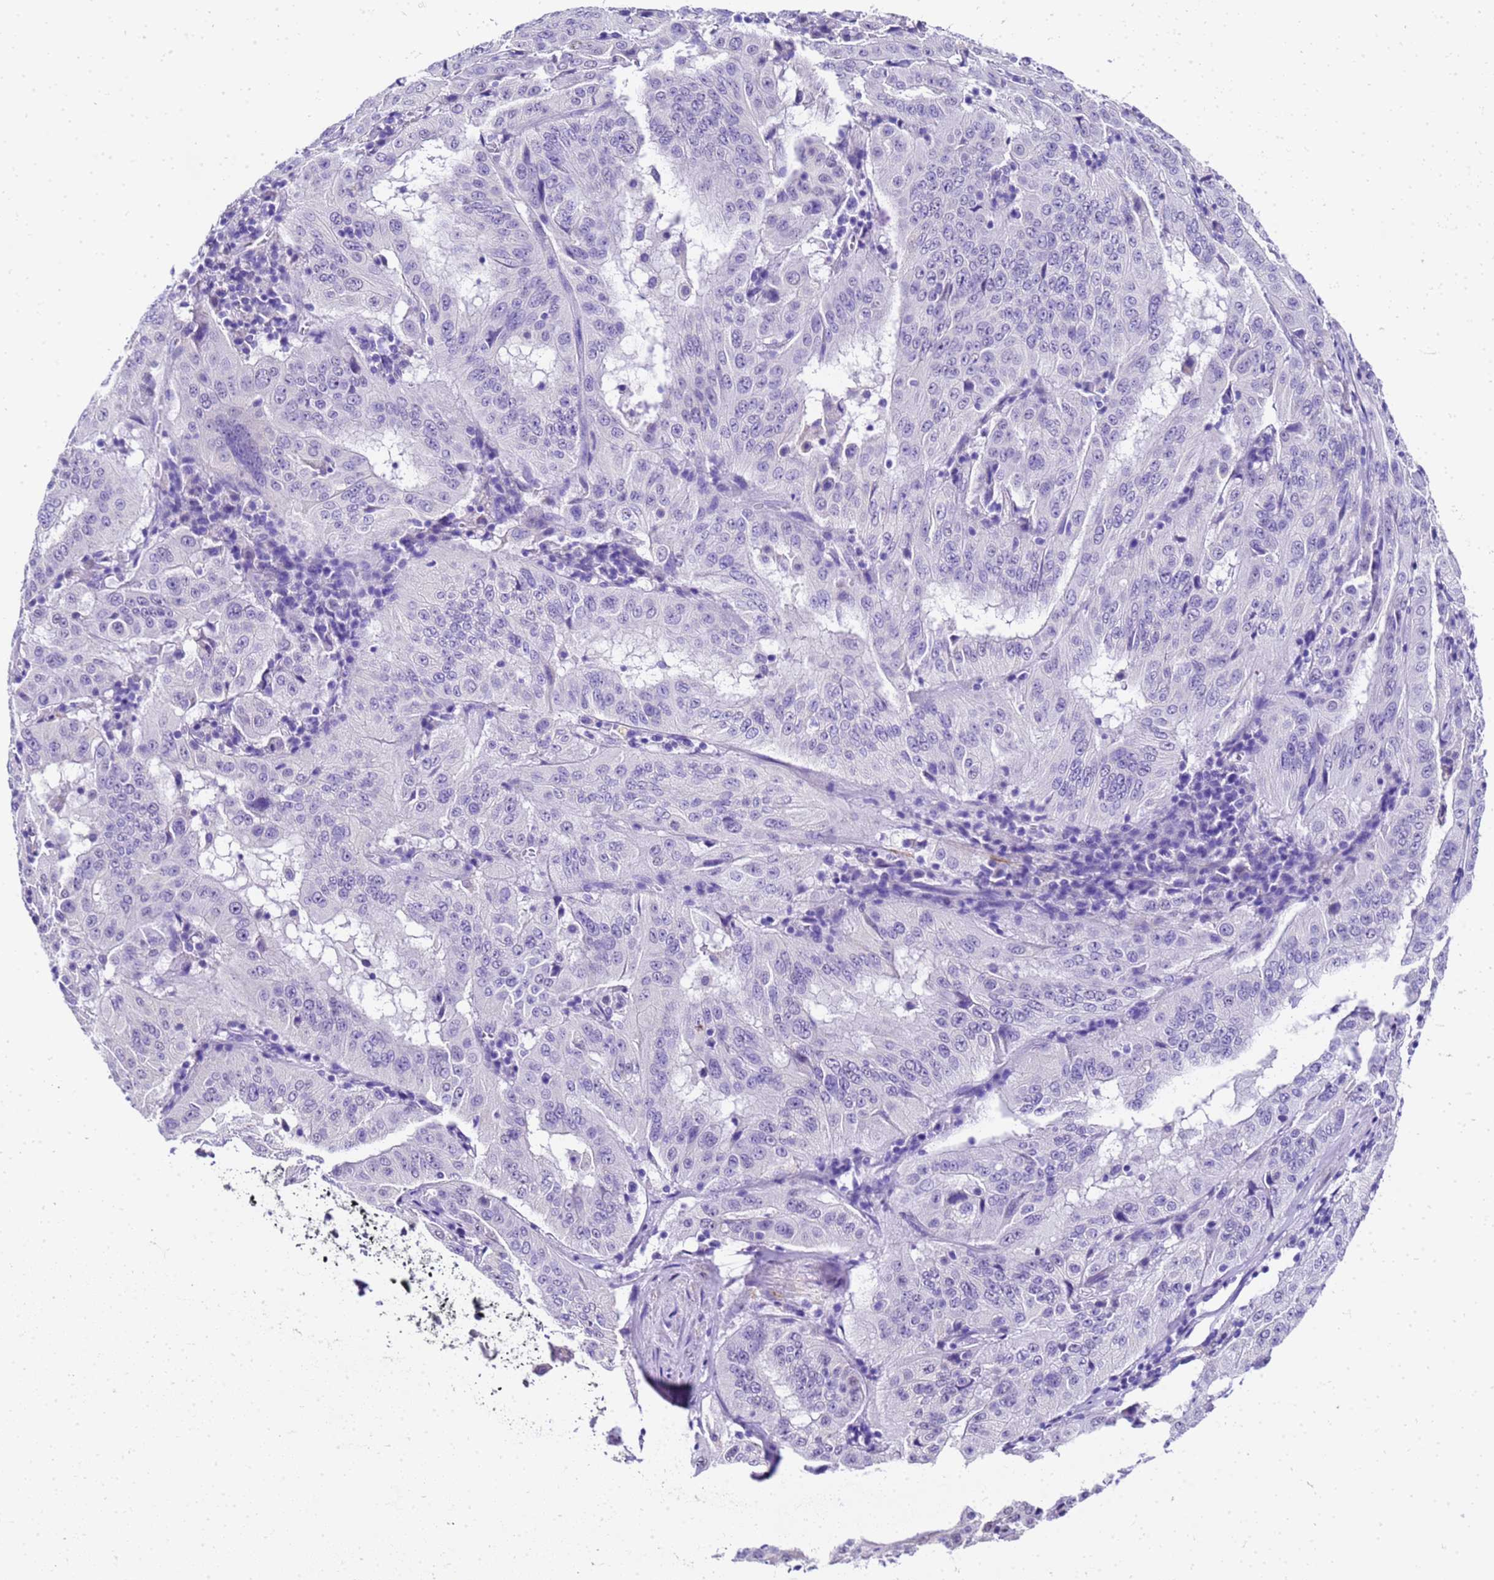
{"staining": {"intensity": "negative", "quantity": "none", "location": "none"}, "tissue": "pancreatic cancer", "cell_type": "Tumor cells", "image_type": "cancer", "snomed": [{"axis": "morphology", "description": "Adenocarcinoma, NOS"}, {"axis": "topography", "description": "Pancreas"}], "caption": "Immunohistochemistry (IHC) of human pancreatic adenocarcinoma shows no staining in tumor cells.", "gene": "HSPB6", "patient": {"sex": "male", "age": 63}}